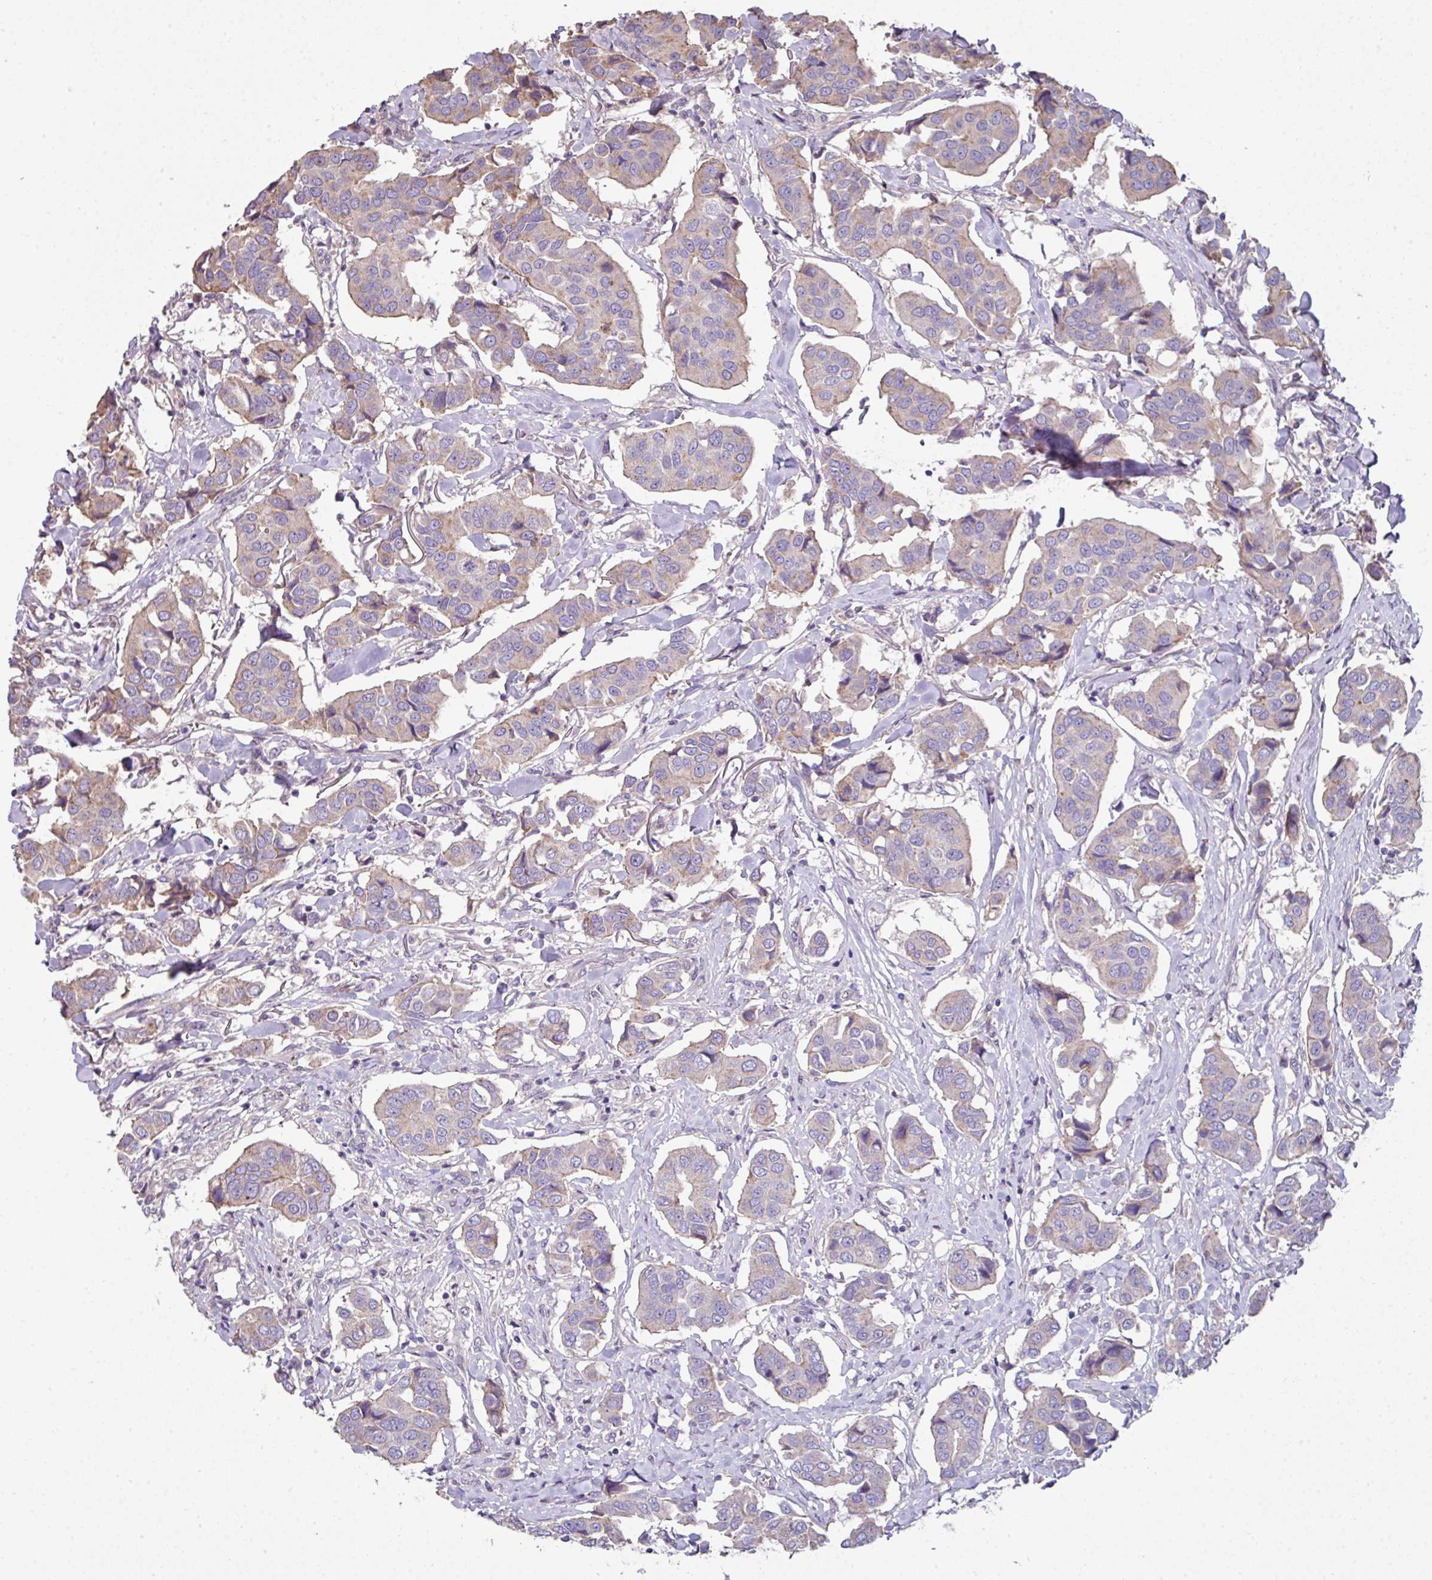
{"staining": {"intensity": "weak", "quantity": "<25%", "location": "cytoplasmic/membranous"}, "tissue": "breast cancer", "cell_type": "Tumor cells", "image_type": "cancer", "snomed": [{"axis": "morphology", "description": "Duct carcinoma"}, {"axis": "topography", "description": "Breast"}], "caption": "Immunohistochemical staining of infiltrating ductal carcinoma (breast) exhibits no significant staining in tumor cells.", "gene": "LRRC9", "patient": {"sex": "female", "age": 80}}